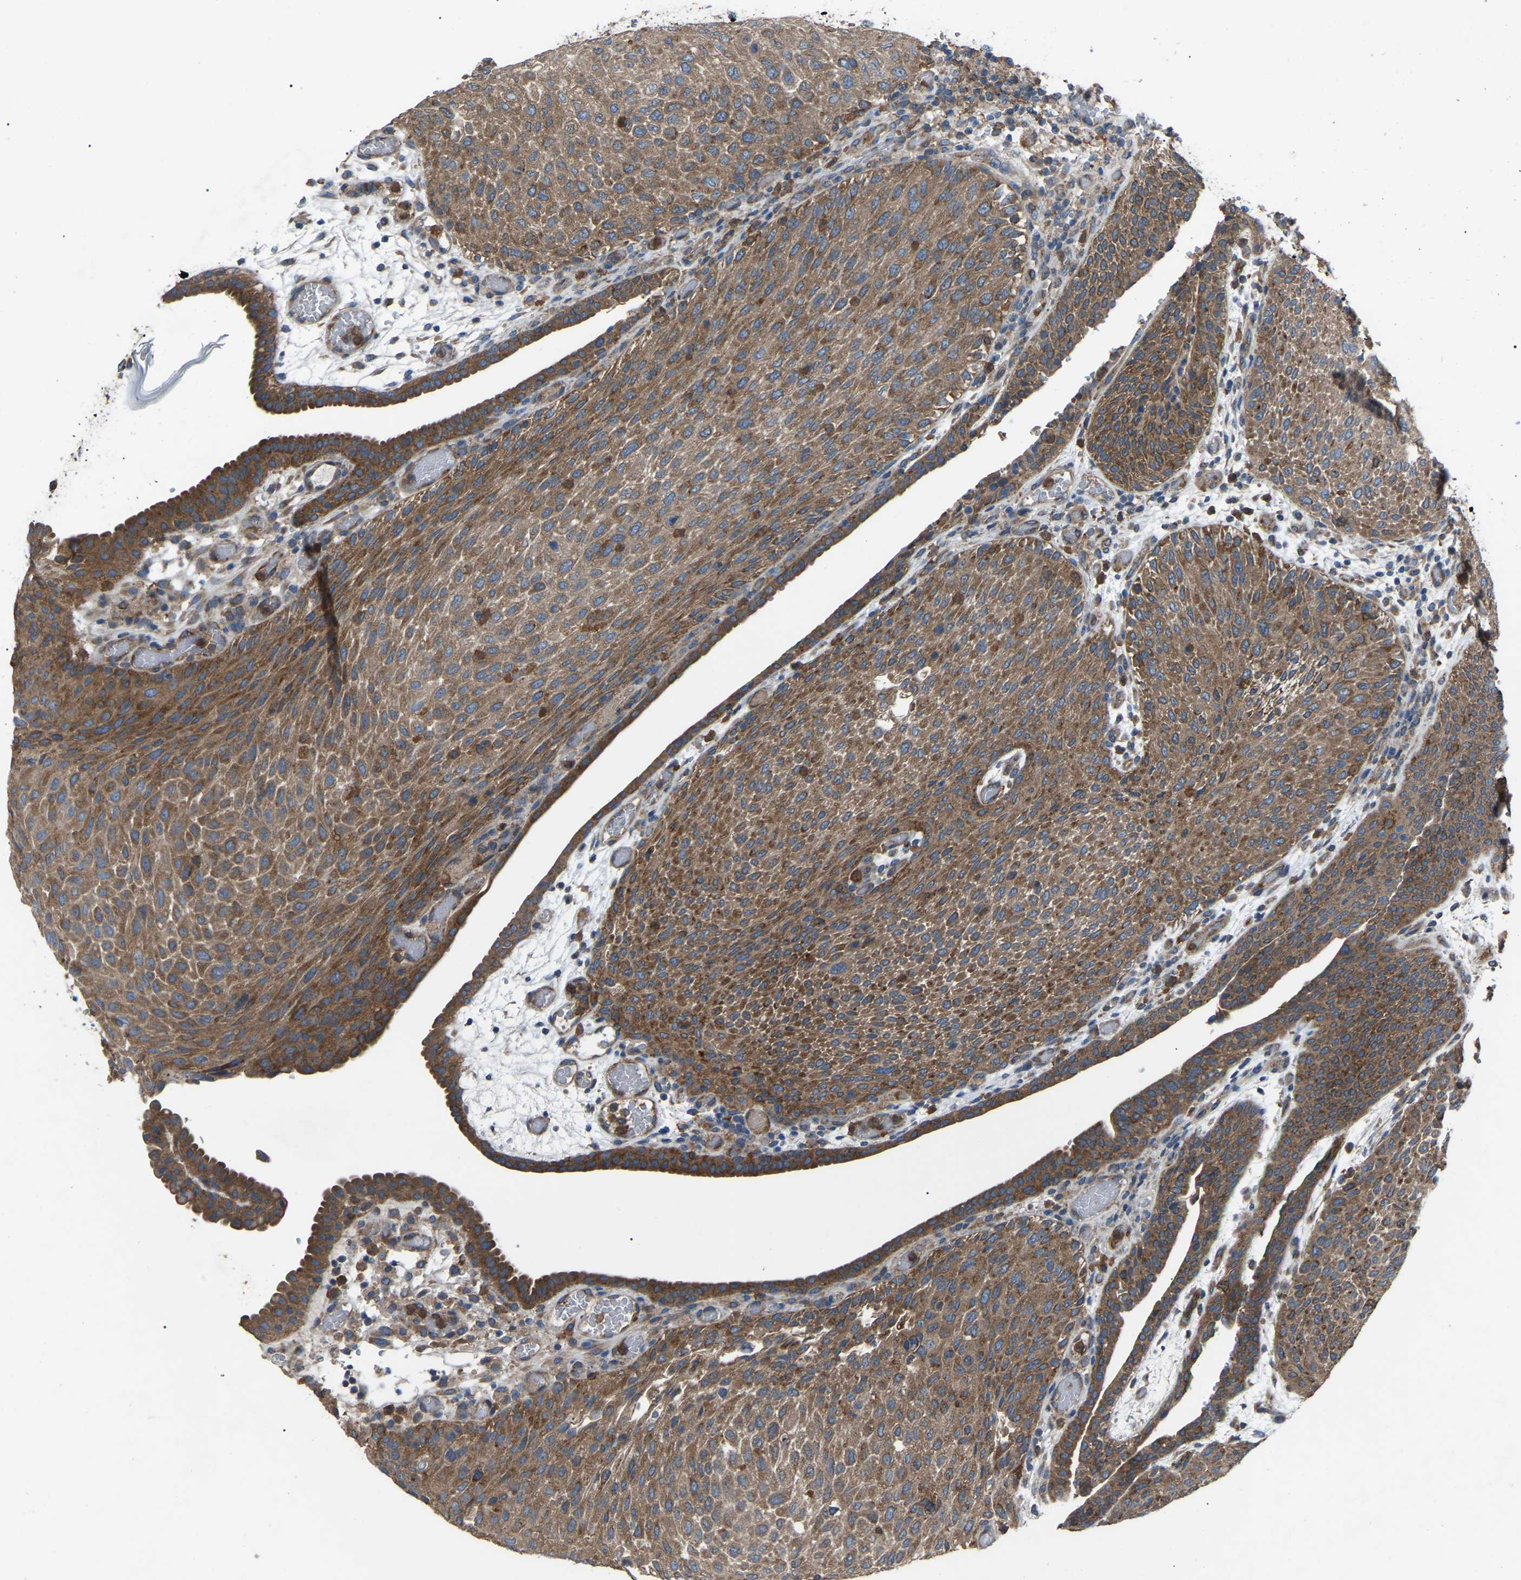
{"staining": {"intensity": "moderate", "quantity": ">75%", "location": "cytoplasmic/membranous"}, "tissue": "urothelial cancer", "cell_type": "Tumor cells", "image_type": "cancer", "snomed": [{"axis": "morphology", "description": "Urothelial carcinoma, Low grade"}, {"axis": "morphology", "description": "Urothelial carcinoma, High grade"}, {"axis": "topography", "description": "Urinary bladder"}], "caption": "Protein staining exhibits moderate cytoplasmic/membranous positivity in about >75% of tumor cells in urothelial carcinoma (high-grade). Ihc stains the protein of interest in brown and the nuclei are stained blue.", "gene": "AIMP1", "patient": {"sex": "male", "age": 35}}